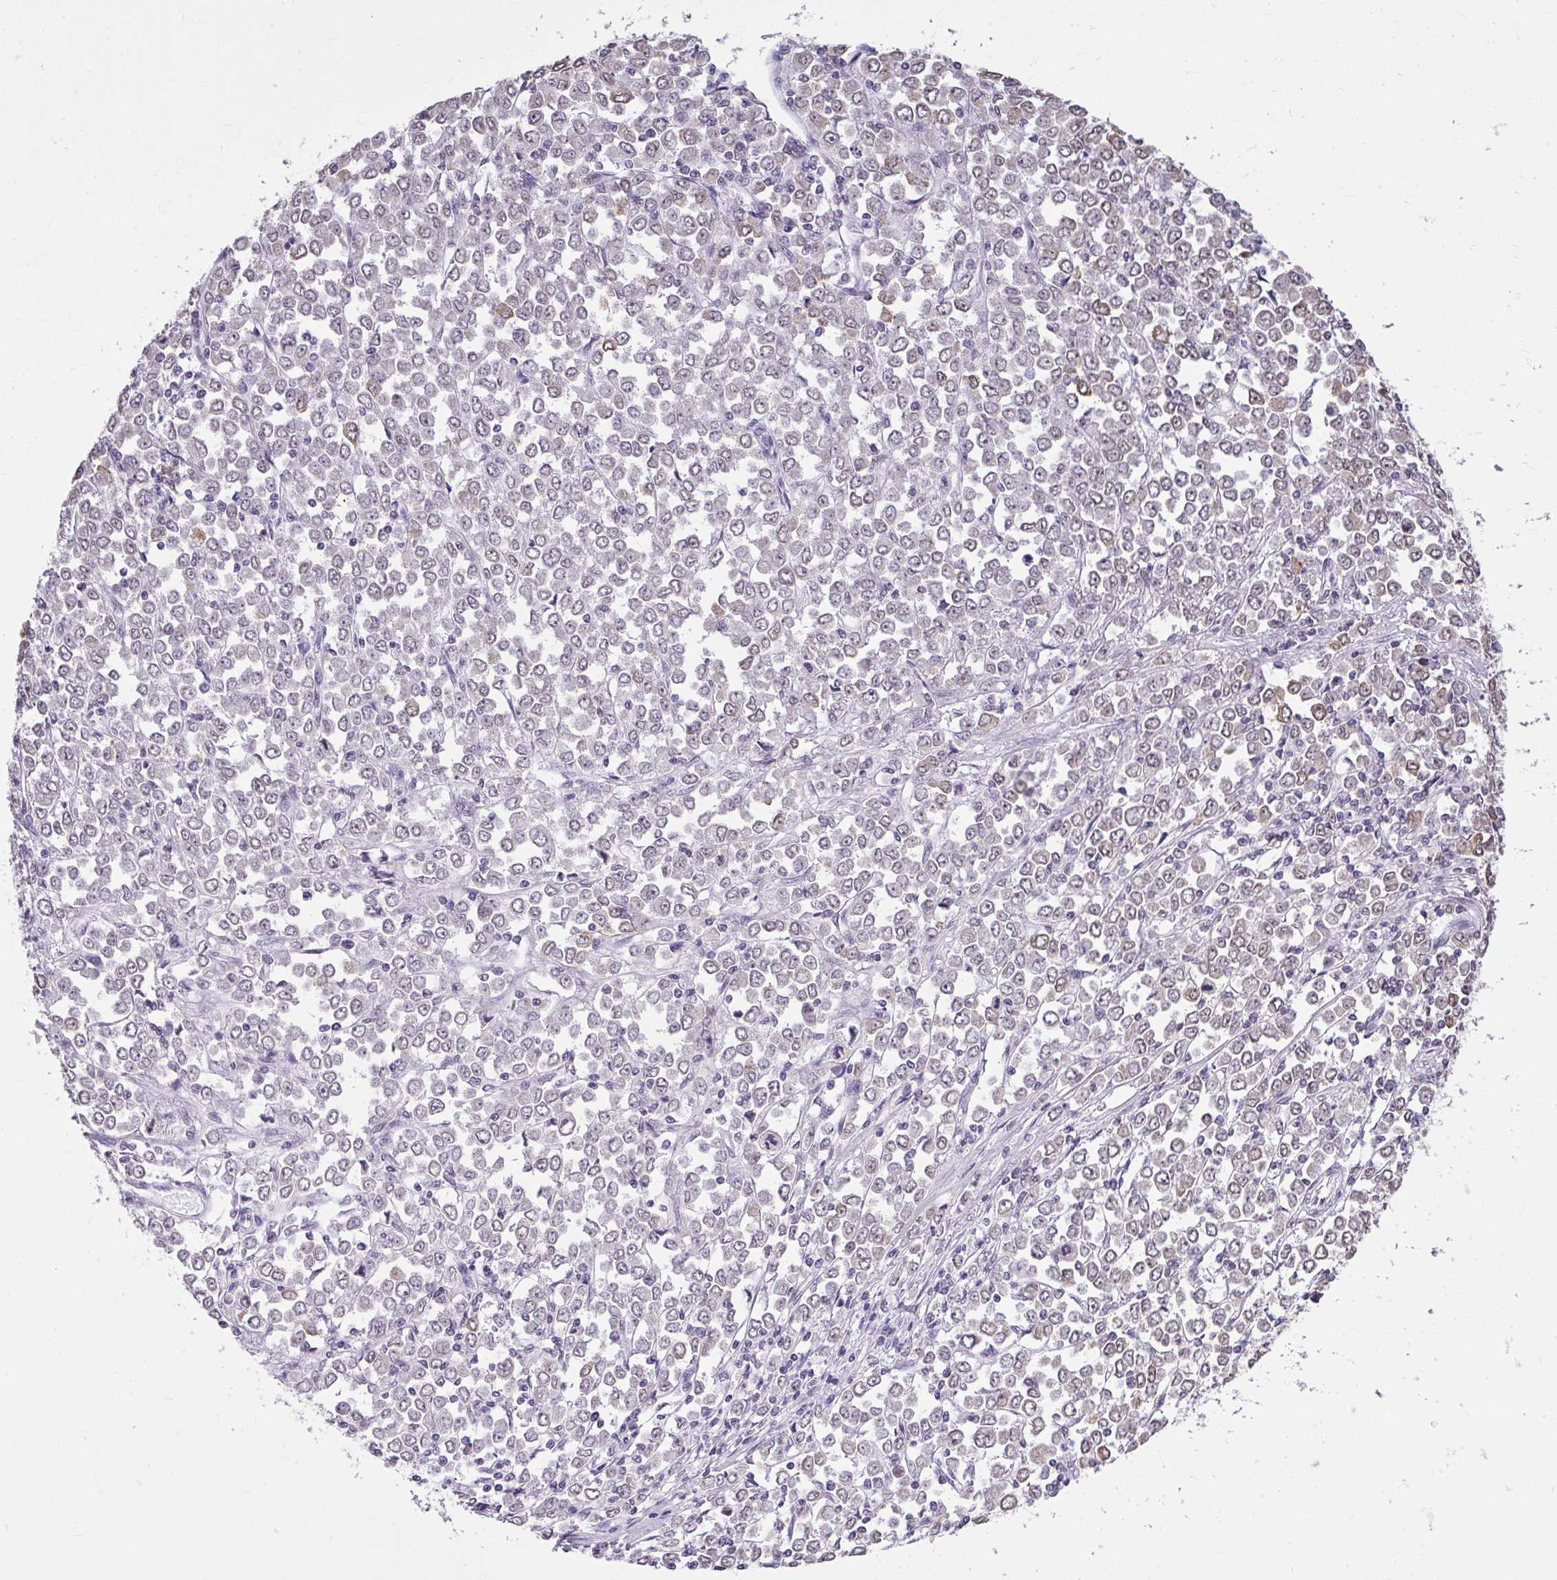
{"staining": {"intensity": "weak", "quantity": "<25%", "location": "cytoplasmic/membranous,nuclear"}, "tissue": "stomach cancer", "cell_type": "Tumor cells", "image_type": "cancer", "snomed": [{"axis": "morphology", "description": "Adenocarcinoma, NOS"}, {"axis": "topography", "description": "Stomach, upper"}], "caption": "The micrograph displays no staining of tumor cells in stomach adenocarcinoma.", "gene": "NPPA", "patient": {"sex": "male", "age": 70}}